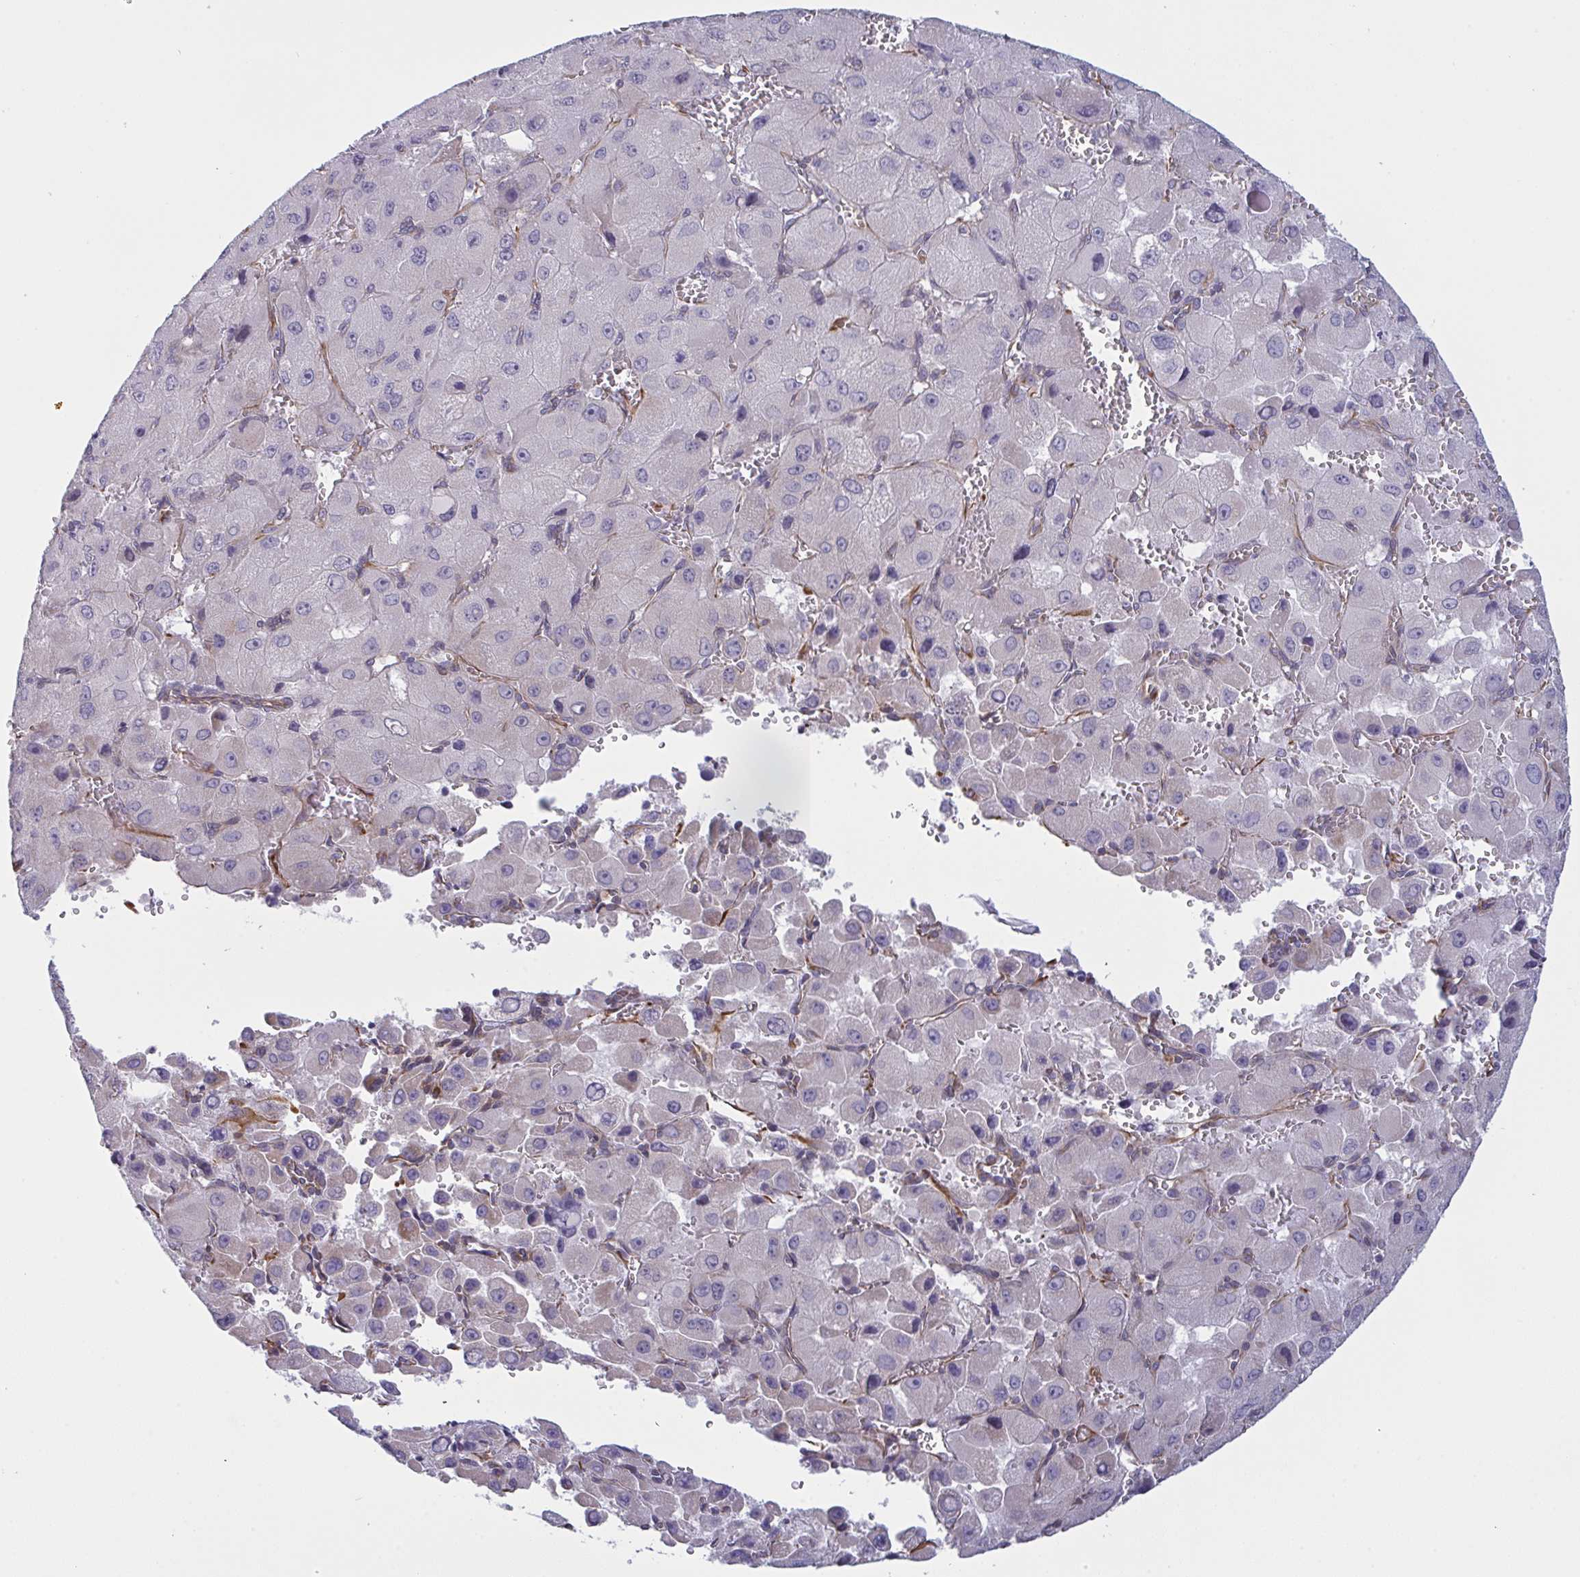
{"staining": {"intensity": "negative", "quantity": "none", "location": "none"}, "tissue": "liver cancer", "cell_type": "Tumor cells", "image_type": "cancer", "snomed": [{"axis": "morphology", "description": "Carcinoma, Hepatocellular, NOS"}, {"axis": "topography", "description": "Liver"}], "caption": "Immunohistochemistry (IHC) histopathology image of human hepatocellular carcinoma (liver) stained for a protein (brown), which reveals no positivity in tumor cells. (DAB (3,3'-diaminobenzidine) immunohistochemistry (IHC) visualized using brightfield microscopy, high magnification).", "gene": "DCBLD1", "patient": {"sex": "male", "age": 27}}